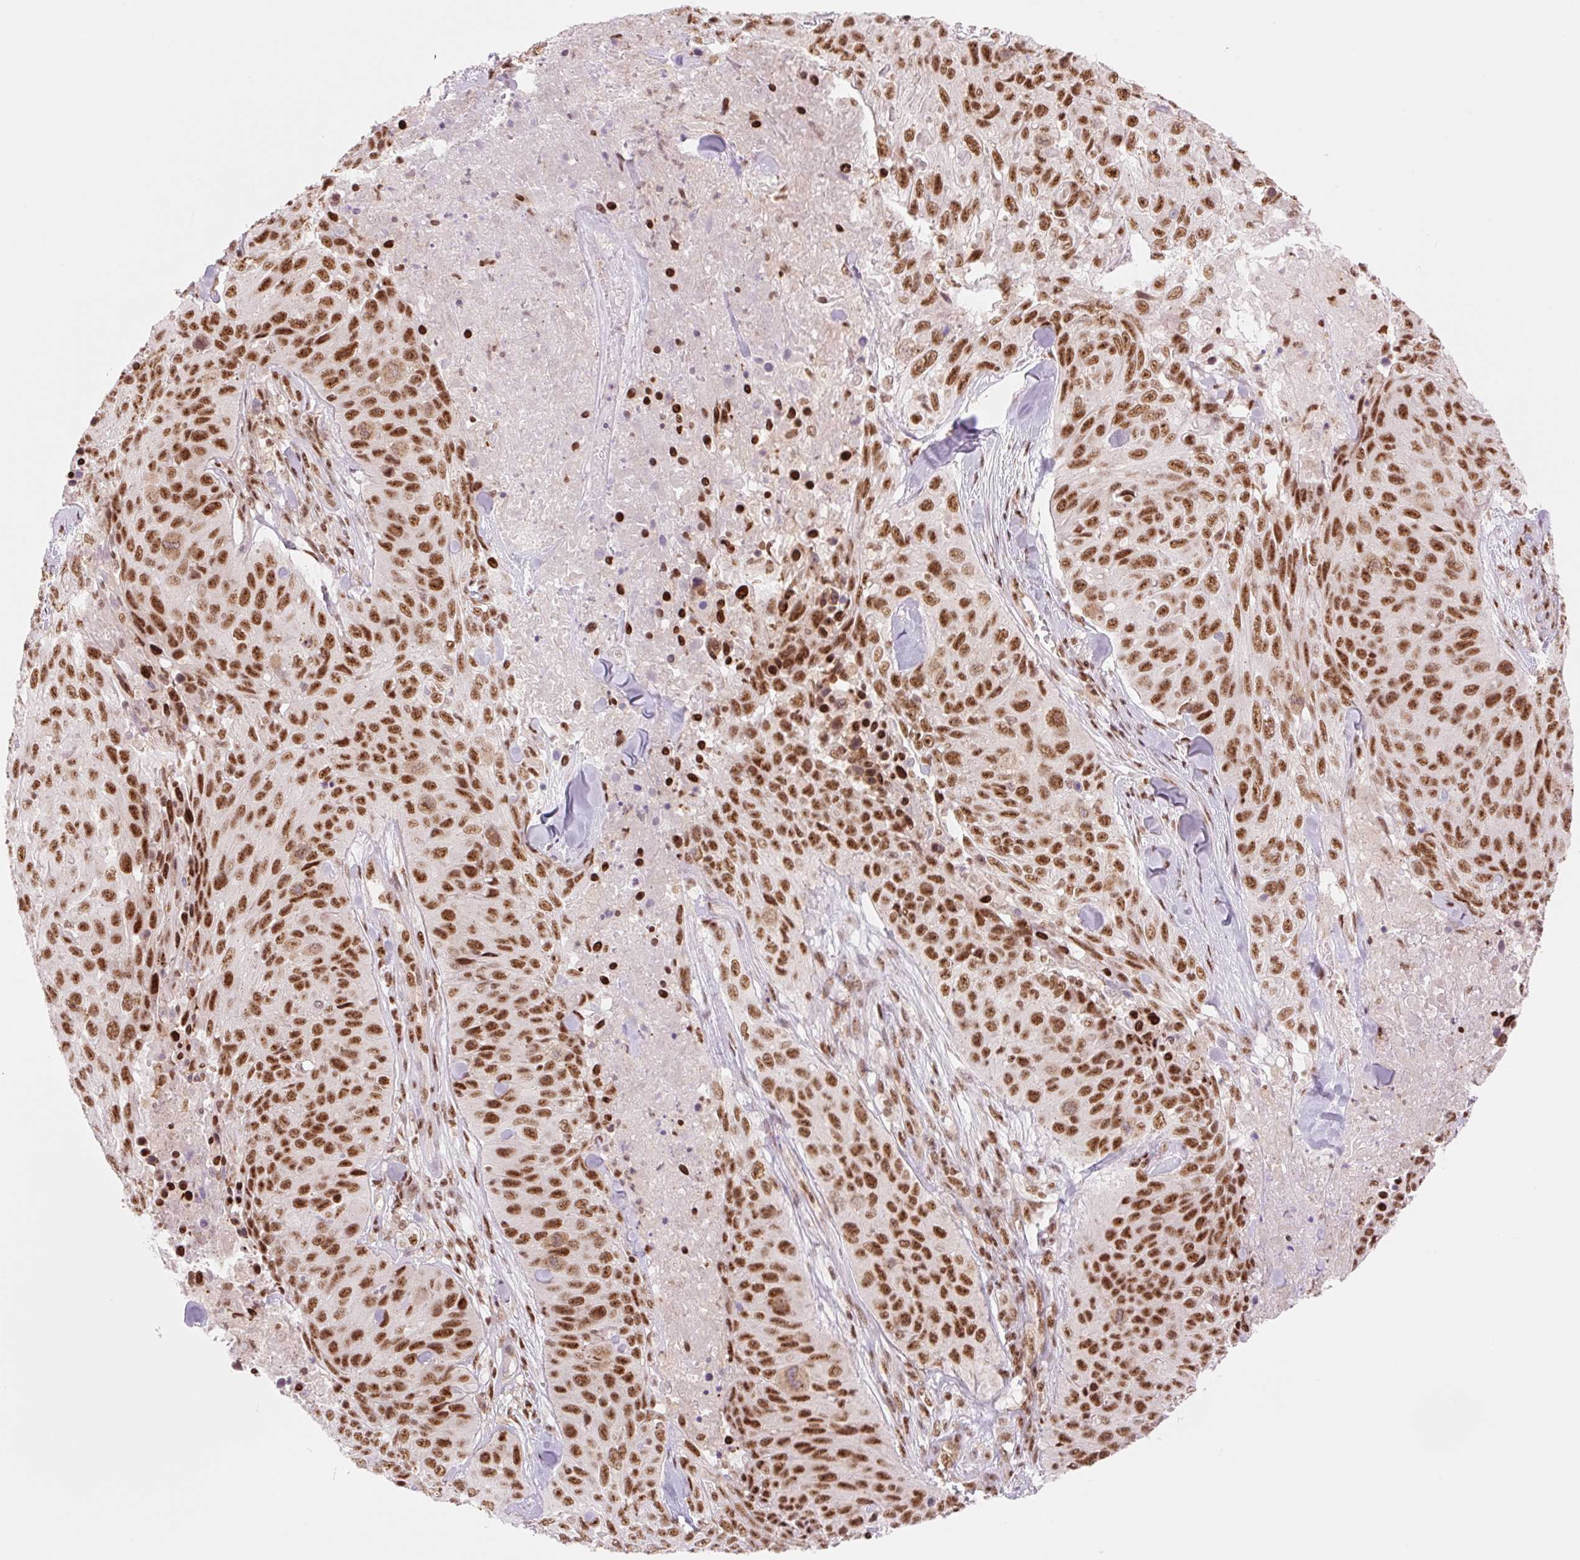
{"staining": {"intensity": "strong", "quantity": ">75%", "location": "nuclear"}, "tissue": "skin cancer", "cell_type": "Tumor cells", "image_type": "cancer", "snomed": [{"axis": "morphology", "description": "Squamous cell carcinoma, NOS"}, {"axis": "topography", "description": "Skin"}], "caption": "Strong nuclear positivity for a protein is present in about >75% of tumor cells of squamous cell carcinoma (skin) using immunohistochemistry (IHC).", "gene": "PRDM11", "patient": {"sex": "female", "age": 87}}